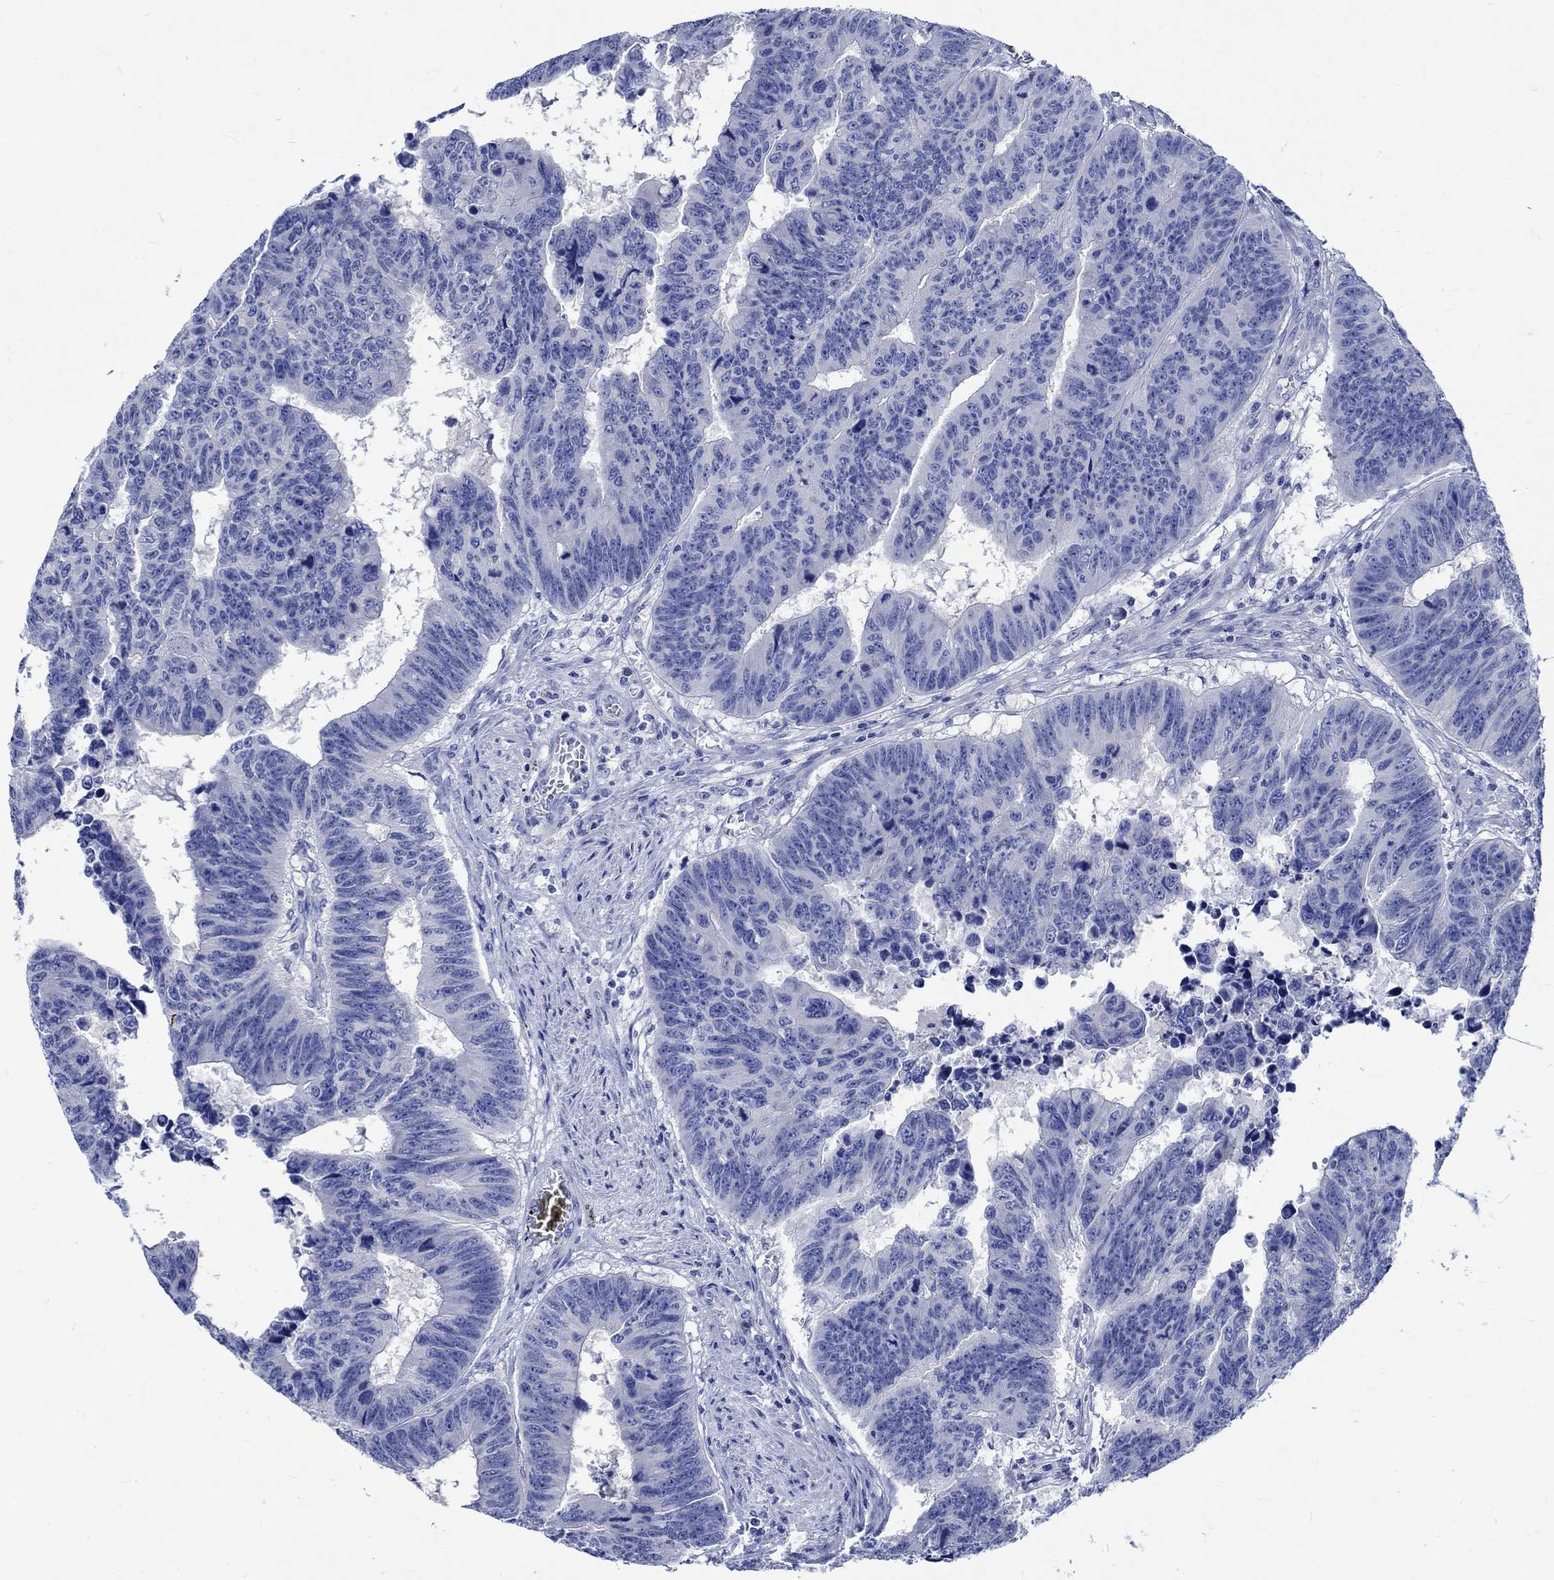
{"staining": {"intensity": "negative", "quantity": "none", "location": "none"}, "tissue": "colorectal cancer", "cell_type": "Tumor cells", "image_type": "cancer", "snomed": [{"axis": "morphology", "description": "Adenocarcinoma, NOS"}, {"axis": "topography", "description": "Appendix"}, {"axis": "topography", "description": "Colon"}, {"axis": "topography", "description": "Cecum"}, {"axis": "topography", "description": "Colon asc"}], "caption": "DAB immunohistochemical staining of colorectal adenocarcinoma shows no significant expression in tumor cells. Nuclei are stained in blue.", "gene": "PTPRN2", "patient": {"sex": "female", "age": 85}}